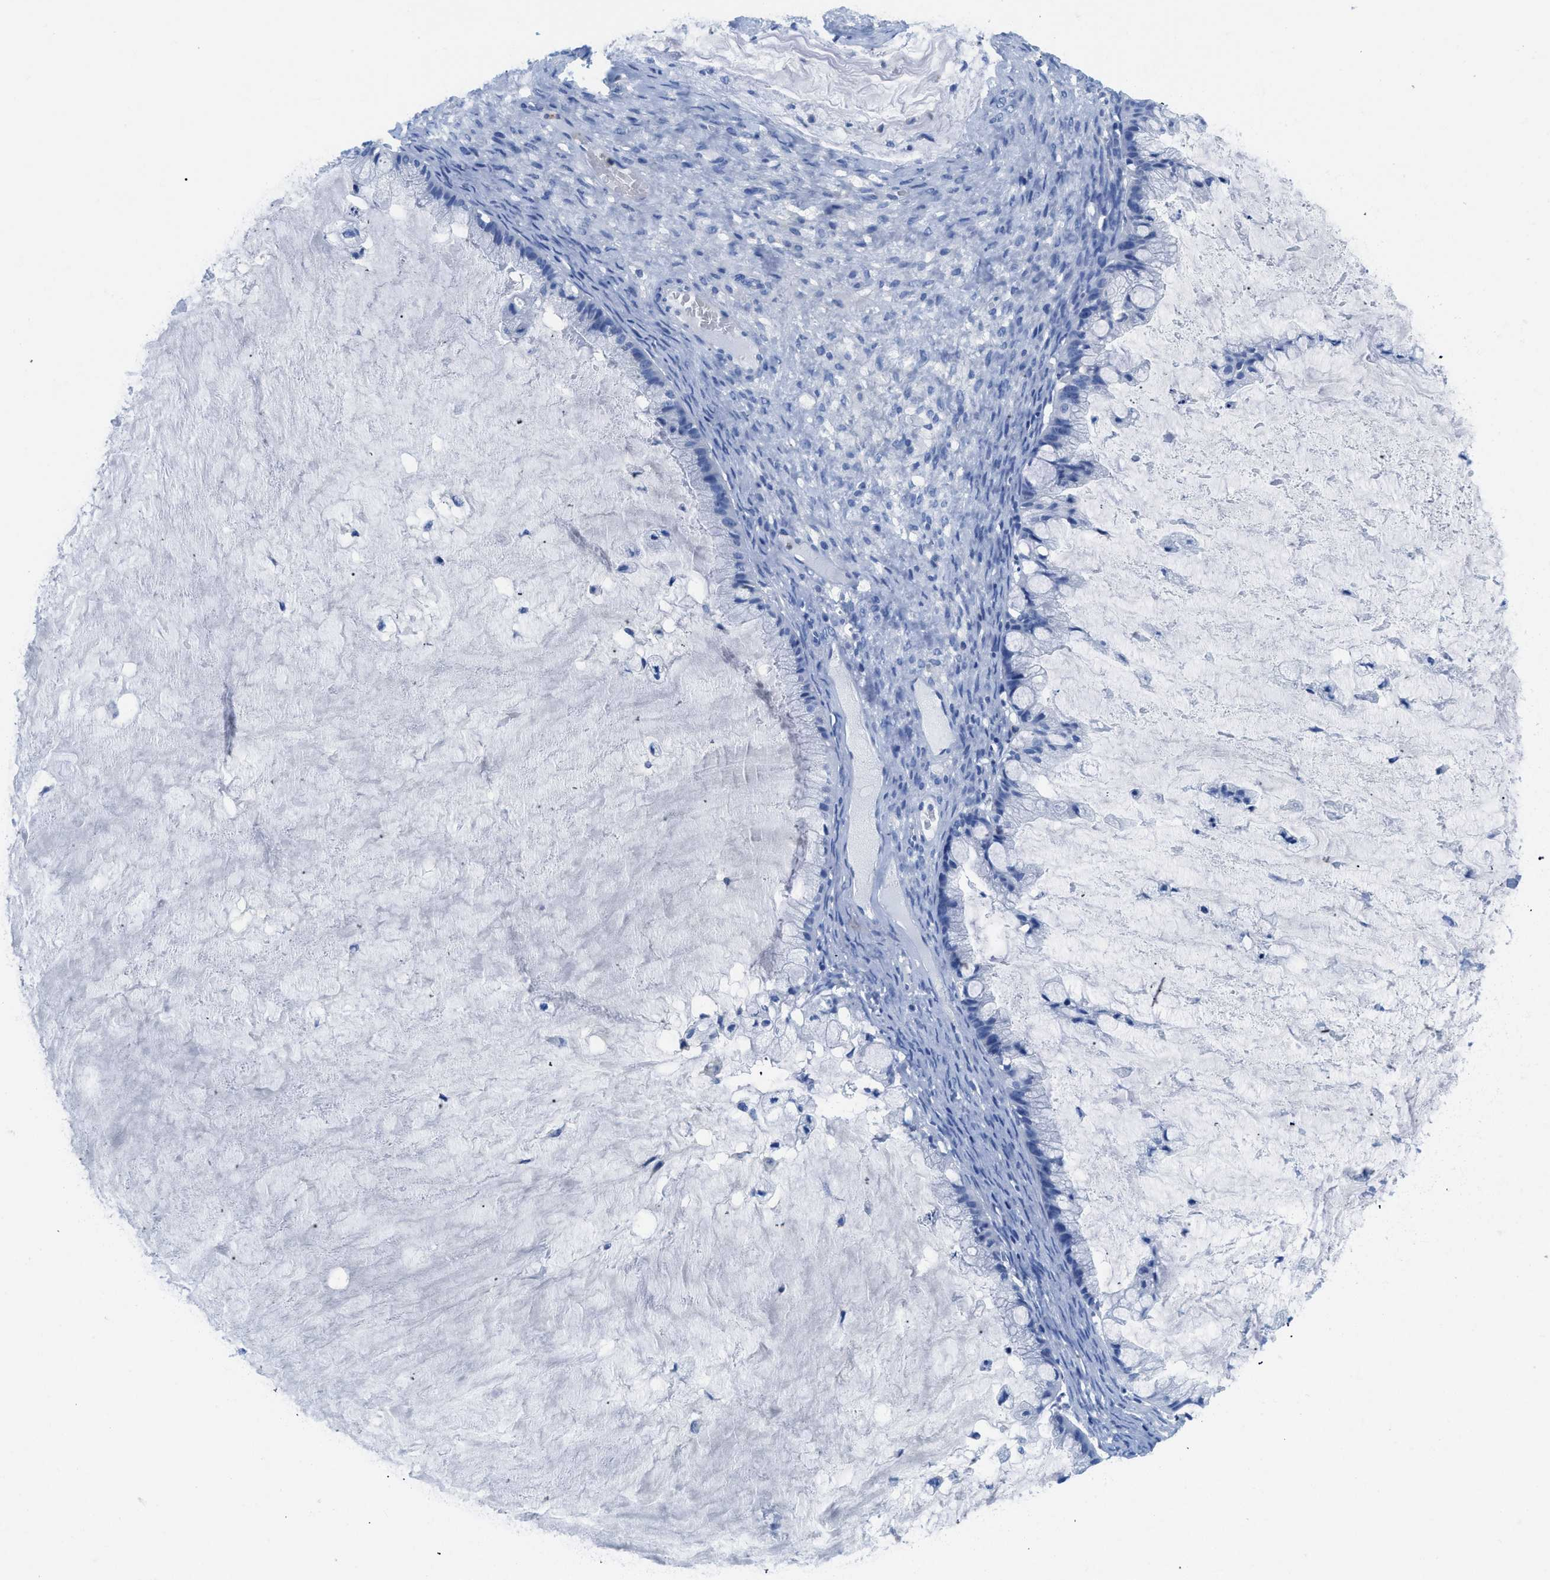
{"staining": {"intensity": "negative", "quantity": "none", "location": "none"}, "tissue": "ovarian cancer", "cell_type": "Tumor cells", "image_type": "cancer", "snomed": [{"axis": "morphology", "description": "Cystadenocarcinoma, mucinous, NOS"}, {"axis": "topography", "description": "Ovary"}], "caption": "Tumor cells are negative for protein expression in human mucinous cystadenocarcinoma (ovarian).", "gene": "NEB", "patient": {"sex": "female", "age": 57}}